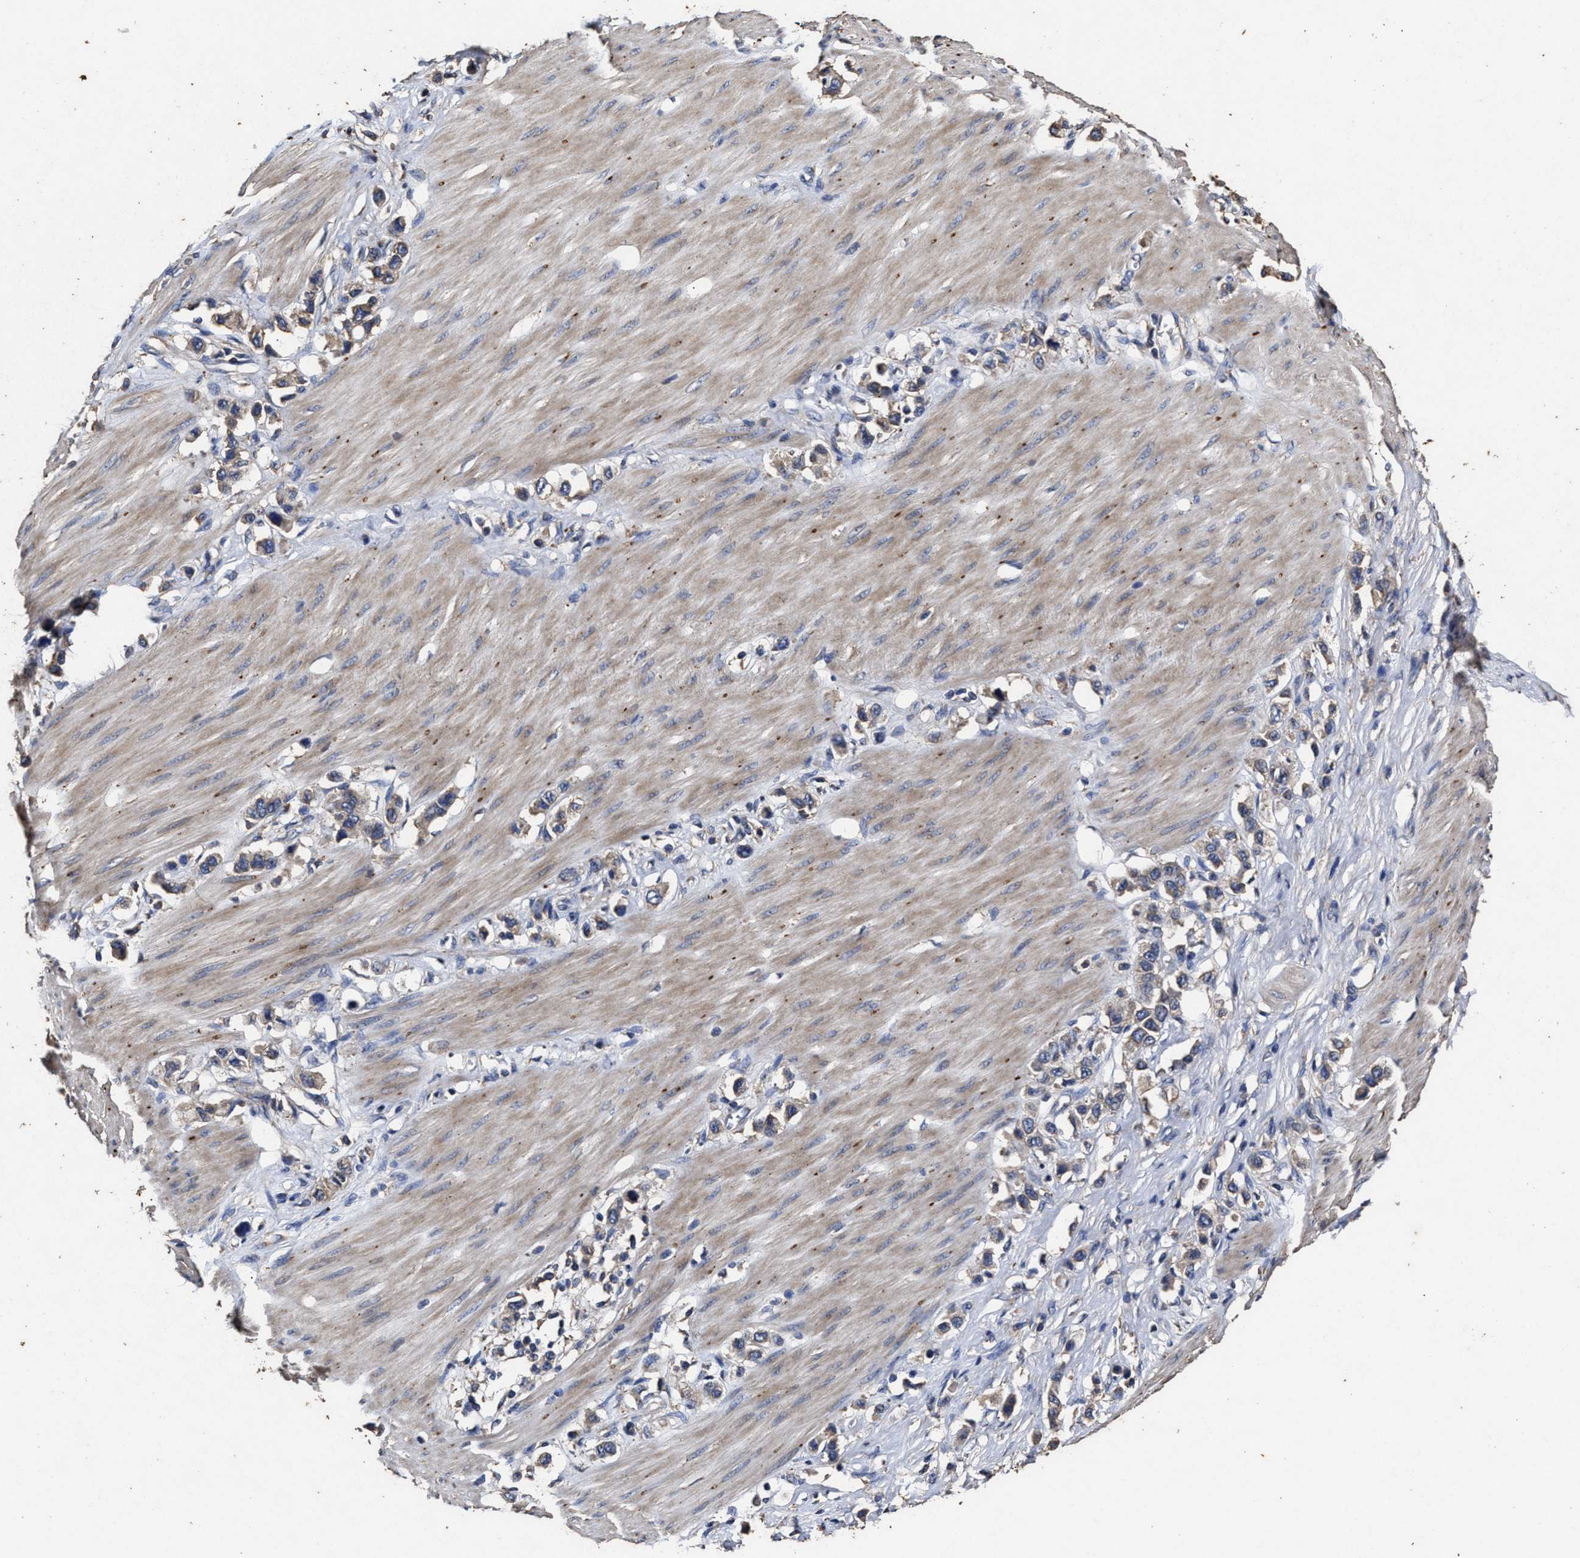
{"staining": {"intensity": "weak", "quantity": ">75%", "location": "cytoplasmic/membranous"}, "tissue": "stomach cancer", "cell_type": "Tumor cells", "image_type": "cancer", "snomed": [{"axis": "morphology", "description": "Adenocarcinoma, NOS"}, {"axis": "topography", "description": "Stomach"}], "caption": "The immunohistochemical stain labels weak cytoplasmic/membranous staining in tumor cells of stomach cancer (adenocarcinoma) tissue.", "gene": "PPM1K", "patient": {"sex": "female", "age": 65}}